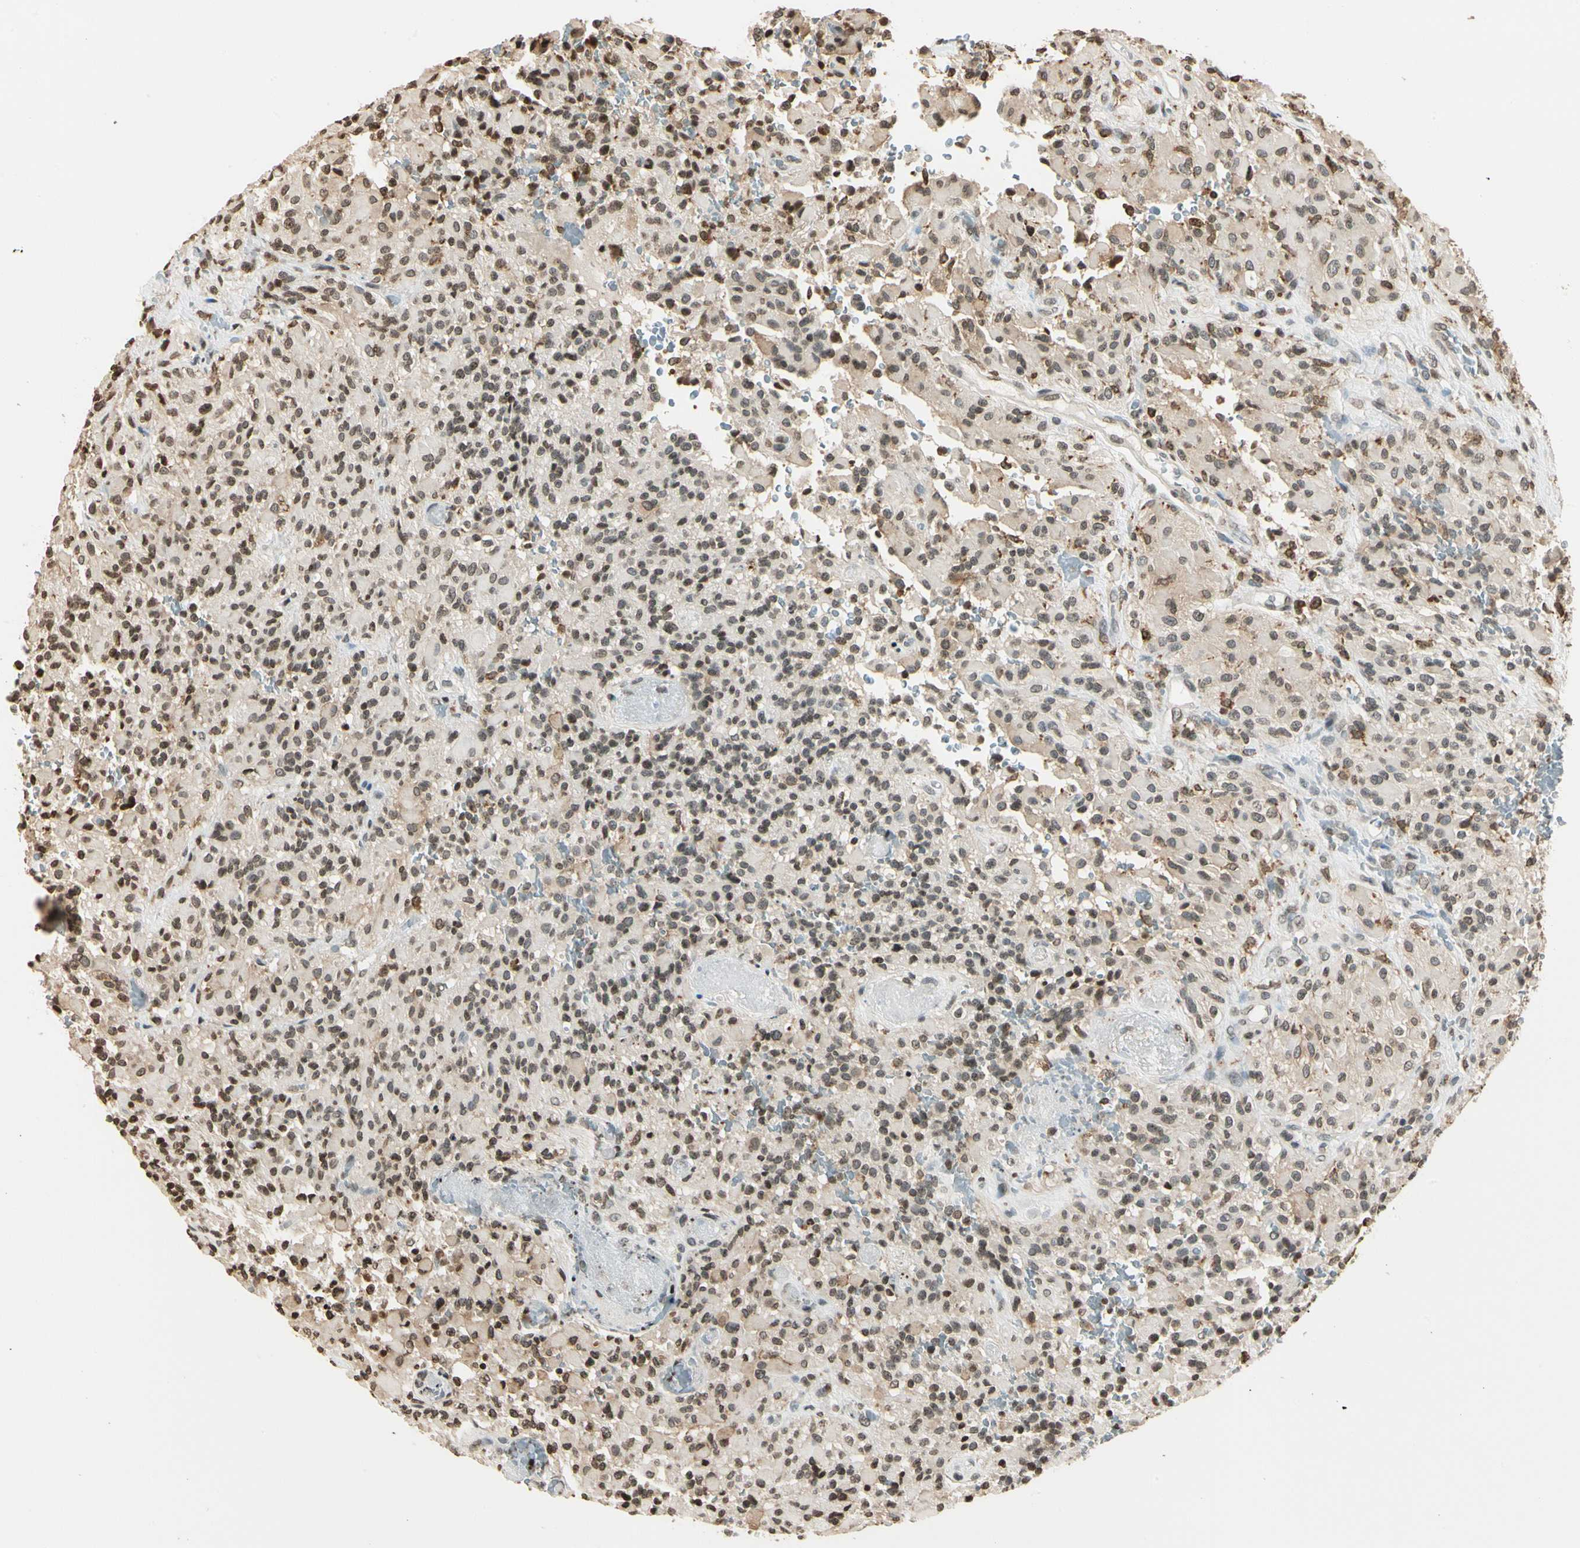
{"staining": {"intensity": "moderate", "quantity": ">75%", "location": "cytoplasmic/membranous,nuclear"}, "tissue": "glioma", "cell_type": "Tumor cells", "image_type": "cancer", "snomed": [{"axis": "morphology", "description": "Glioma, malignant, High grade"}, {"axis": "topography", "description": "Brain"}], "caption": "Human glioma stained with a brown dye exhibits moderate cytoplasmic/membranous and nuclear positive staining in about >75% of tumor cells.", "gene": "FER", "patient": {"sex": "male", "age": 71}}